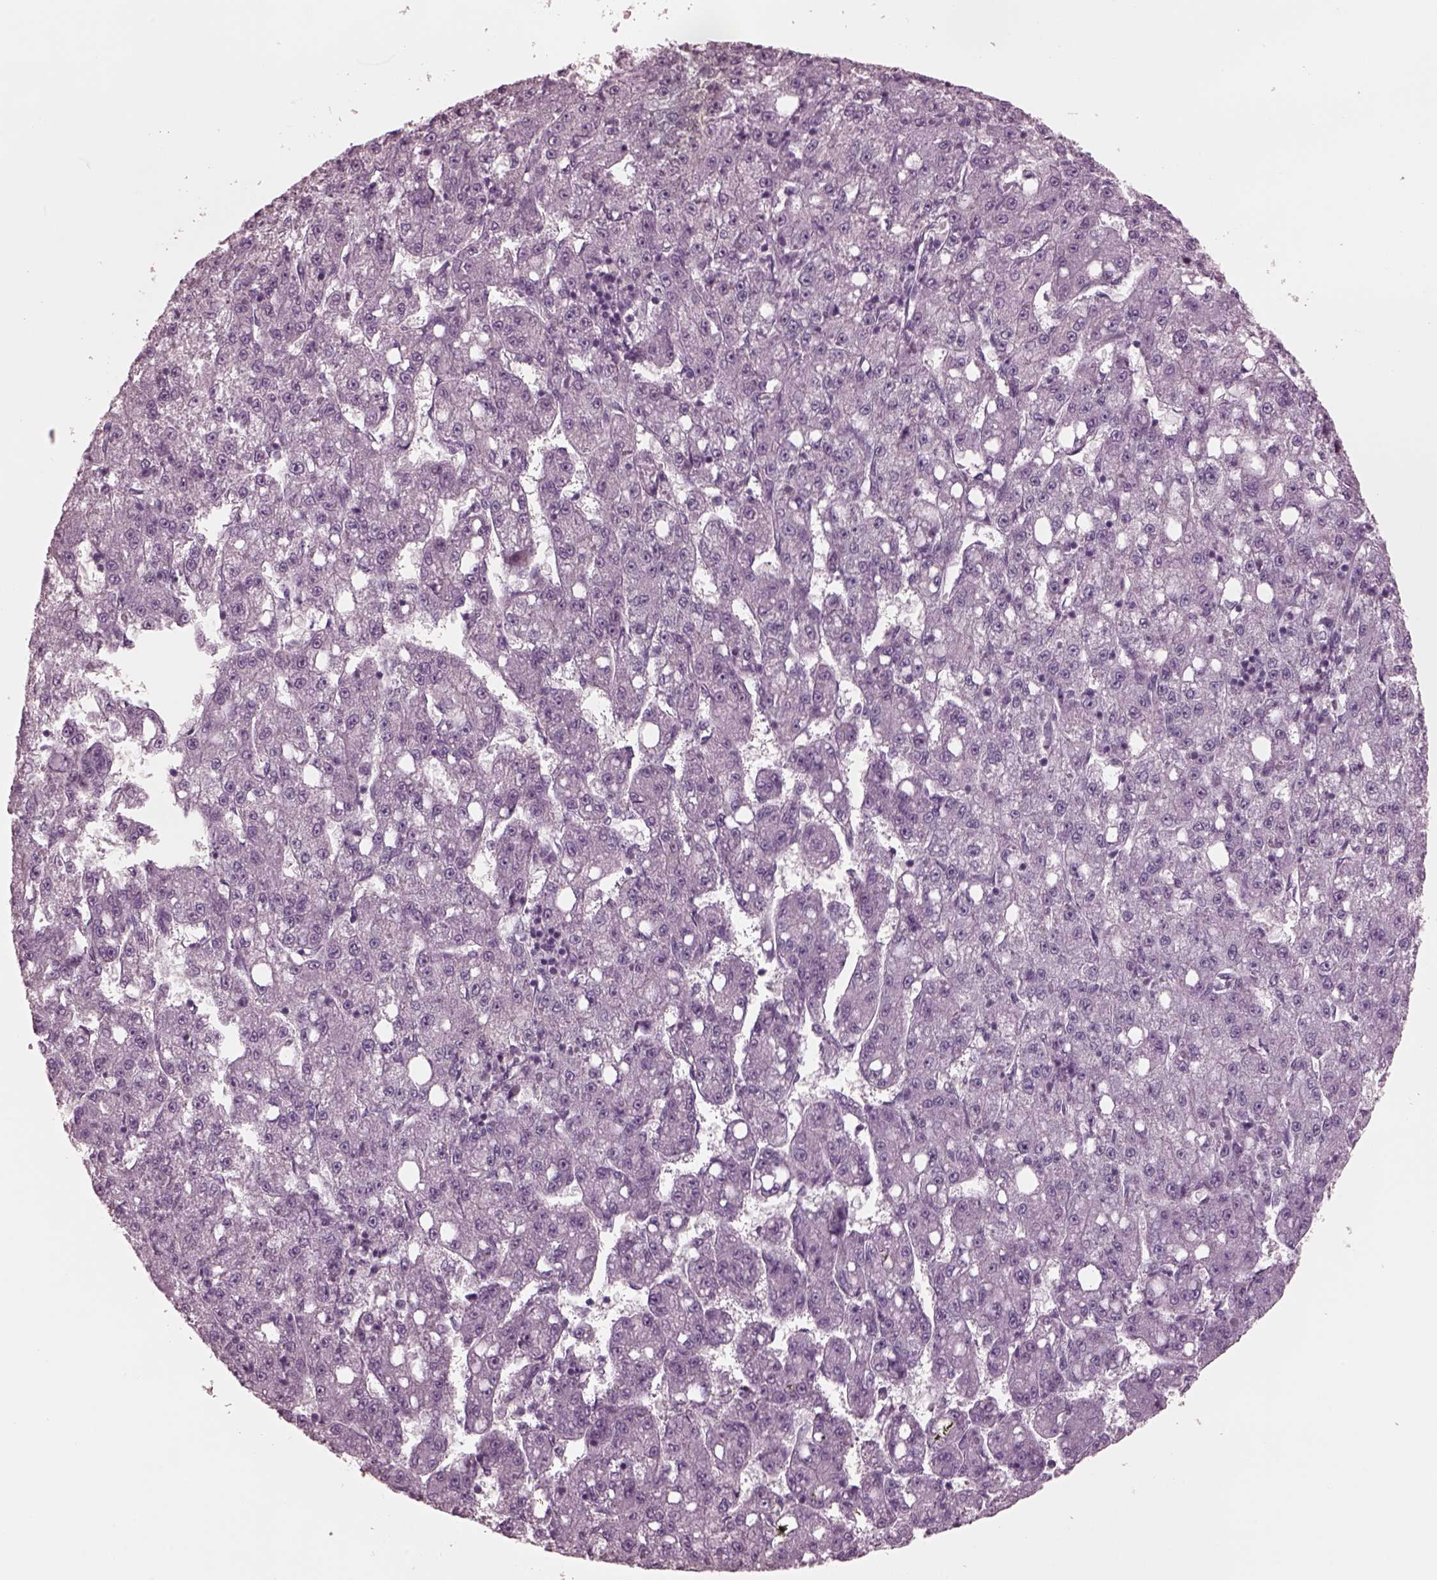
{"staining": {"intensity": "negative", "quantity": "none", "location": "none"}, "tissue": "liver cancer", "cell_type": "Tumor cells", "image_type": "cancer", "snomed": [{"axis": "morphology", "description": "Carcinoma, Hepatocellular, NOS"}, {"axis": "topography", "description": "Liver"}], "caption": "Tumor cells are negative for protein expression in human hepatocellular carcinoma (liver).", "gene": "YY2", "patient": {"sex": "female", "age": 65}}